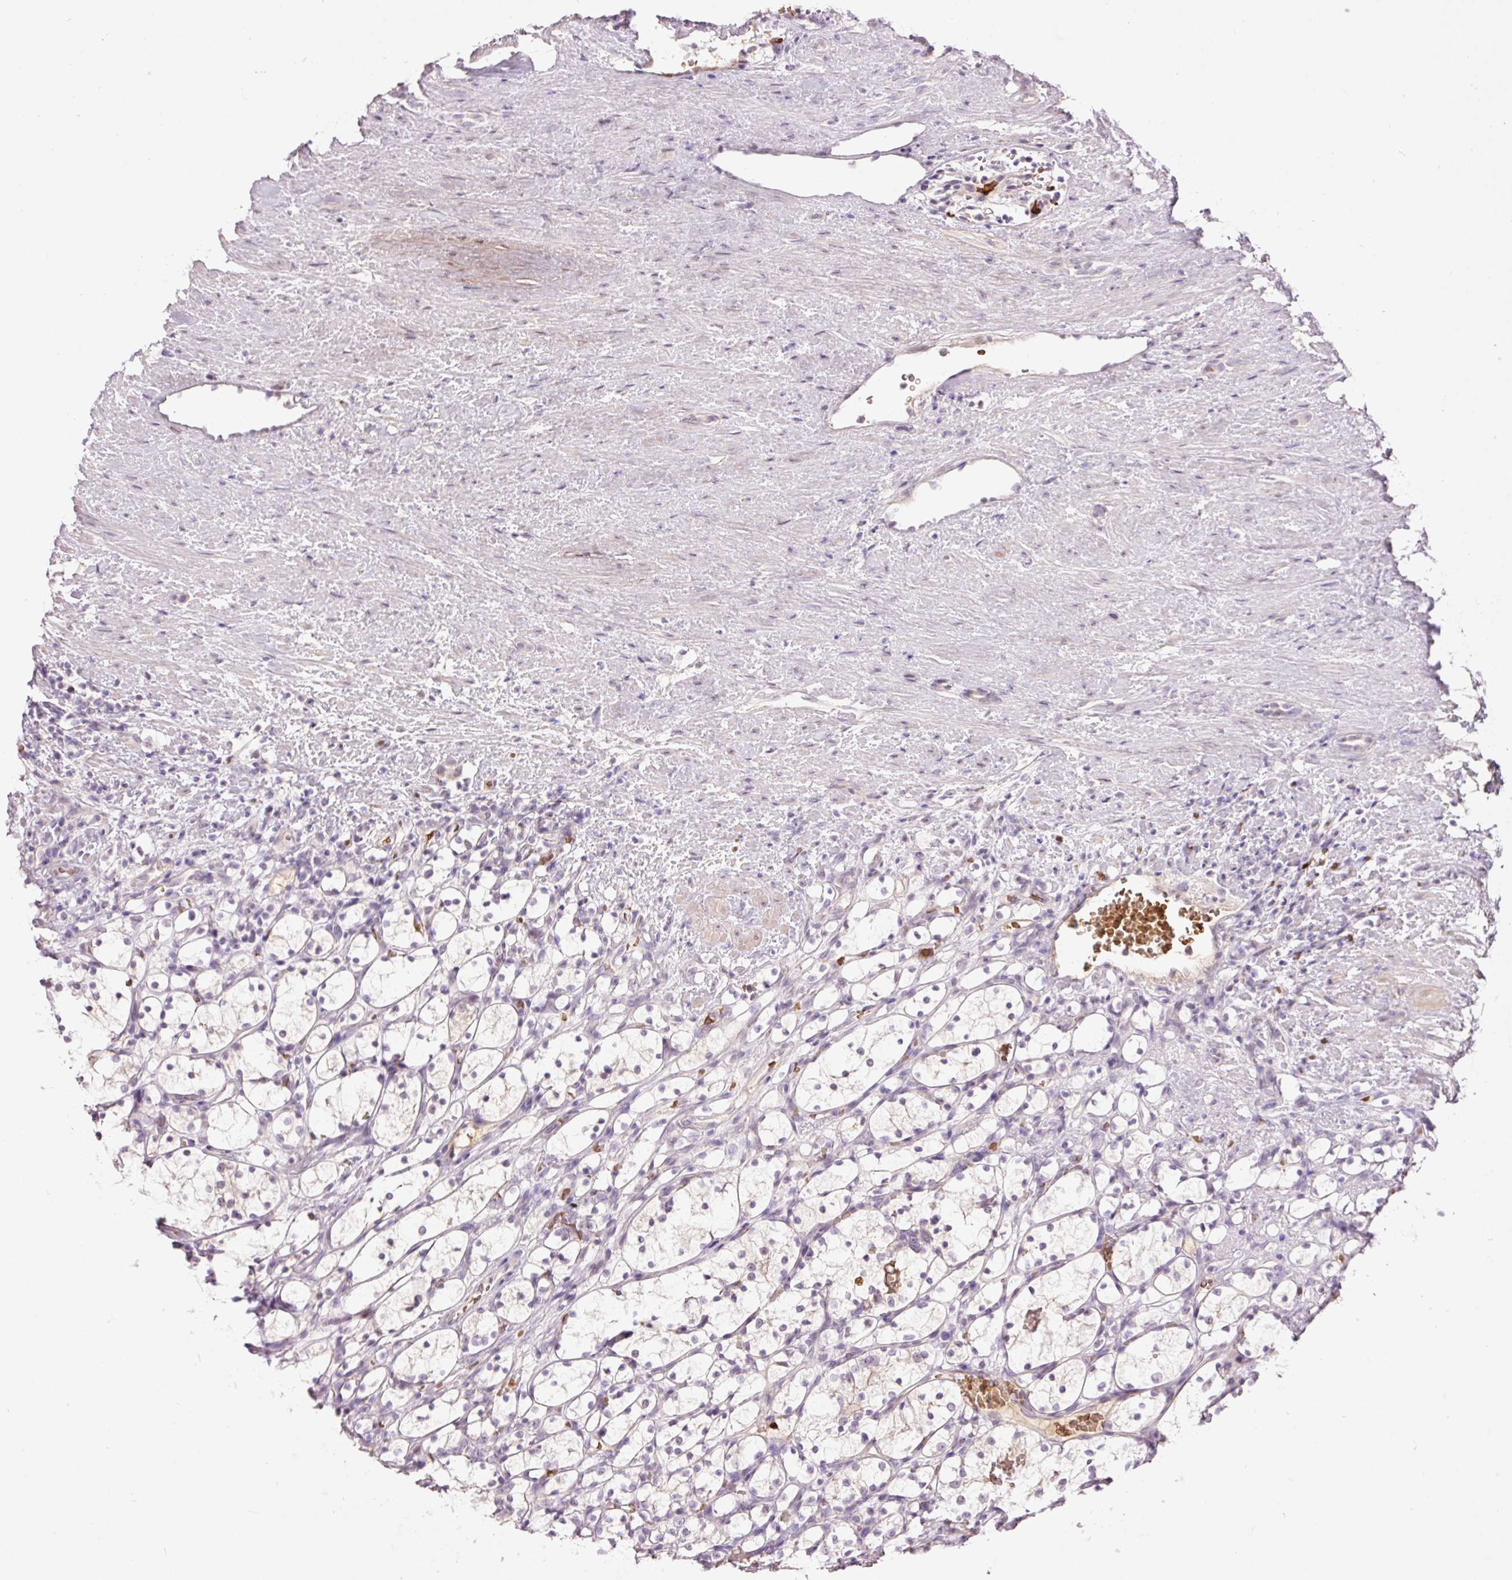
{"staining": {"intensity": "negative", "quantity": "none", "location": "none"}, "tissue": "renal cancer", "cell_type": "Tumor cells", "image_type": "cancer", "snomed": [{"axis": "morphology", "description": "Adenocarcinoma, NOS"}, {"axis": "topography", "description": "Kidney"}], "caption": "A histopathology image of human renal cancer is negative for staining in tumor cells.", "gene": "LY6G6D", "patient": {"sex": "female", "age": 69}}